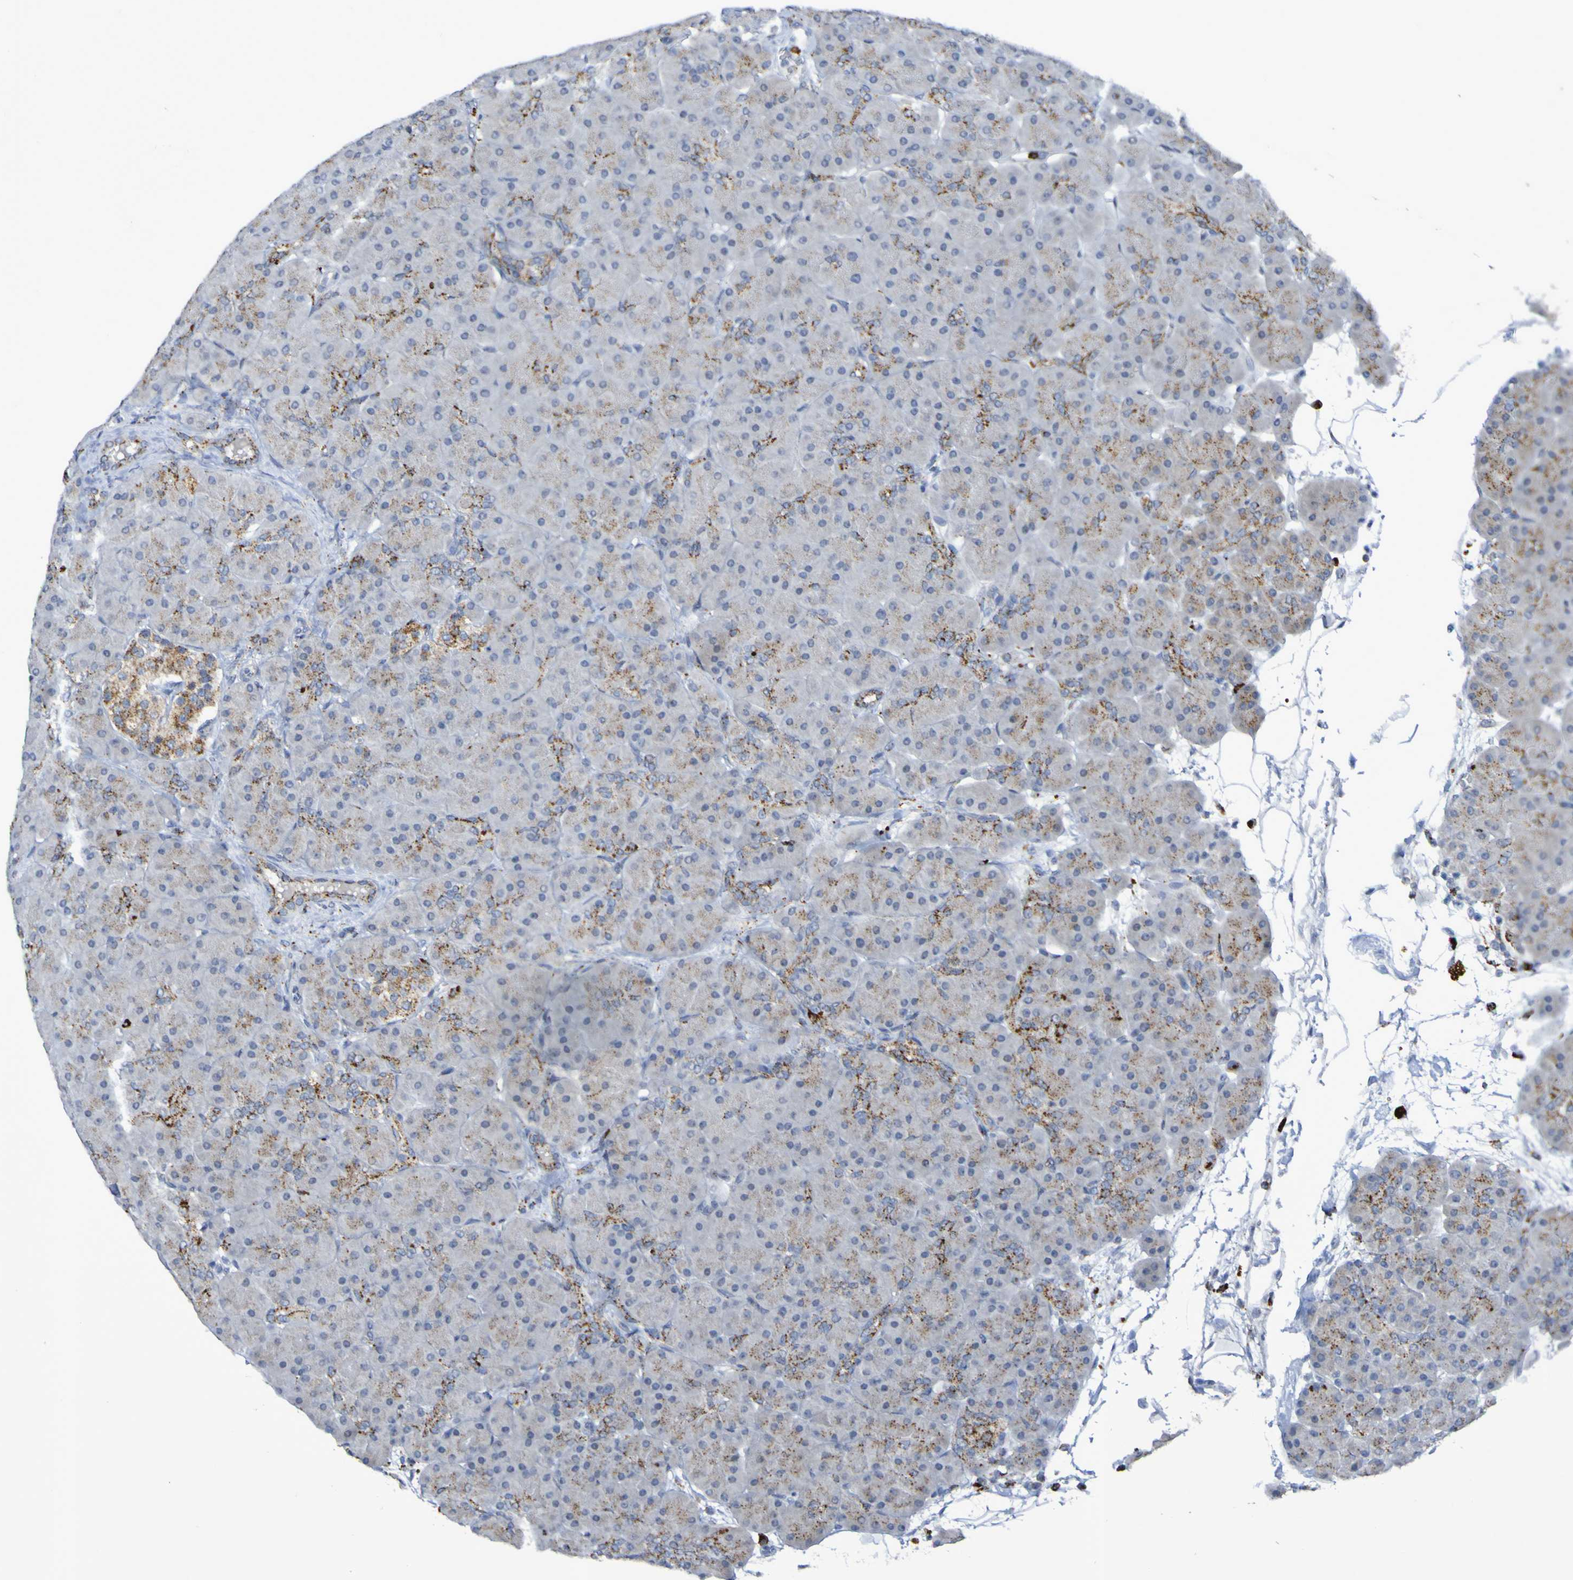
{"staining": {"intensity": "strong", "quantity": "25%-75%", "location": "cytoplasmic/membranous"}, "tissue": "pancreas", "cell_type": "Exocrine glandular cells", "image_type": "normal", "snomed": [{"axis": "morphology", "description": "Normal tissue, NOS"}, {"axis": "topography", "description": "Pancreas"}], "caption": "IHC of unremarkable human pancreas displays high levels of strong cytoplasmic/membranous expression in approximately 25%-75% of exocrine glandular cells.", "gene": "TPH1", "patient": {"sex": "male", "age": 66}}